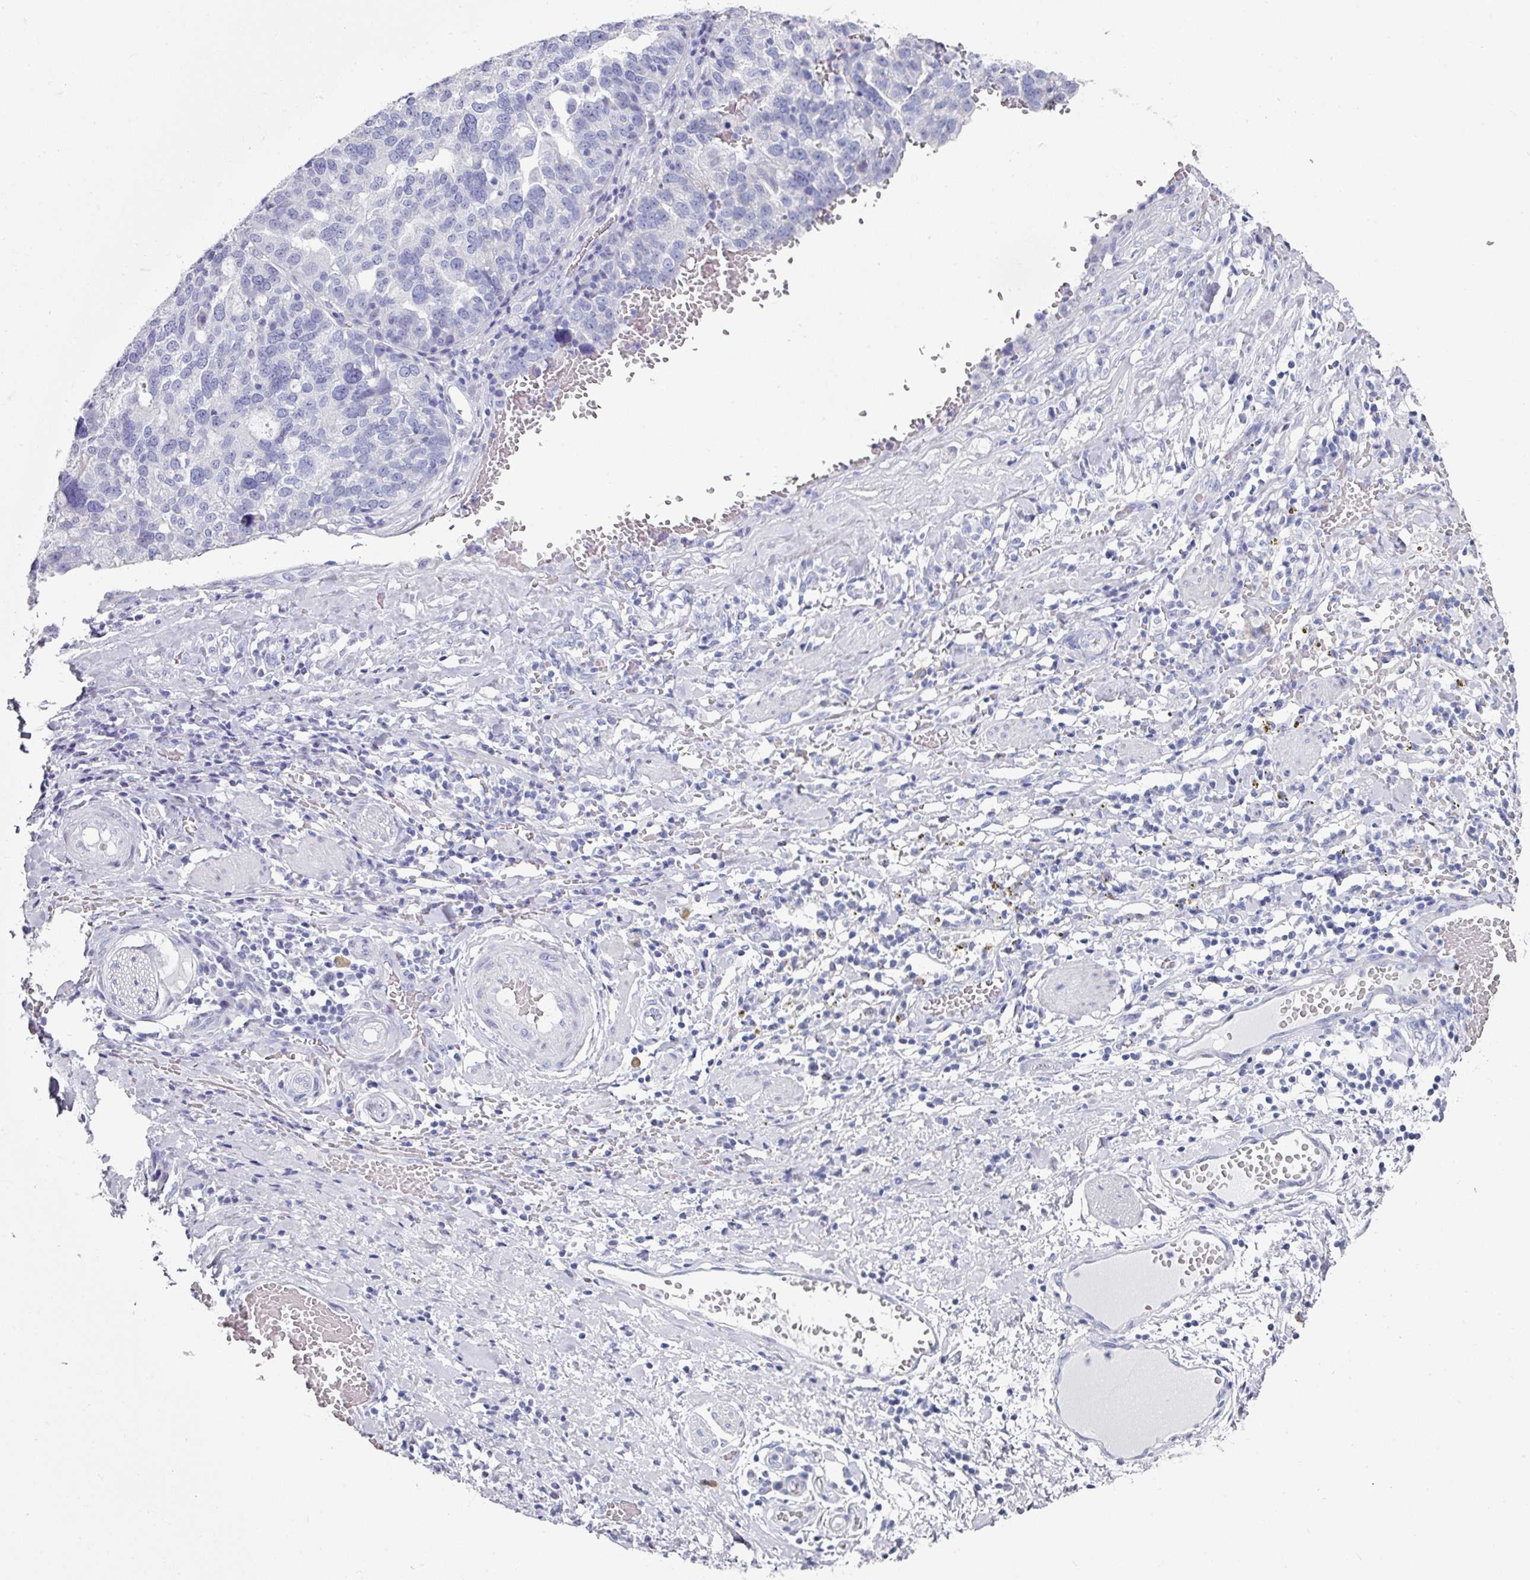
{"staining": {"intensity": "negative", "quantity": "none", "location": "none"}, "tissue": "ovarian cancer", "cell_type": "Tumor cells", "image_type": "cancer", "snomed": [{"axis": "morphology", "description": "Cystadenocarcinoma, serous, NOS"}, {"axis": "topography", "description": "Ovary"}], "caption": "This image is of serous cystadenocarcinoma (ovarian) stained with IHC to label a protein in brown with the nuclei are counter-stained blue. There is no staining in tumor cells.", "gene": "SETBP1", "patient": {"sex": "female", "age": 59}}